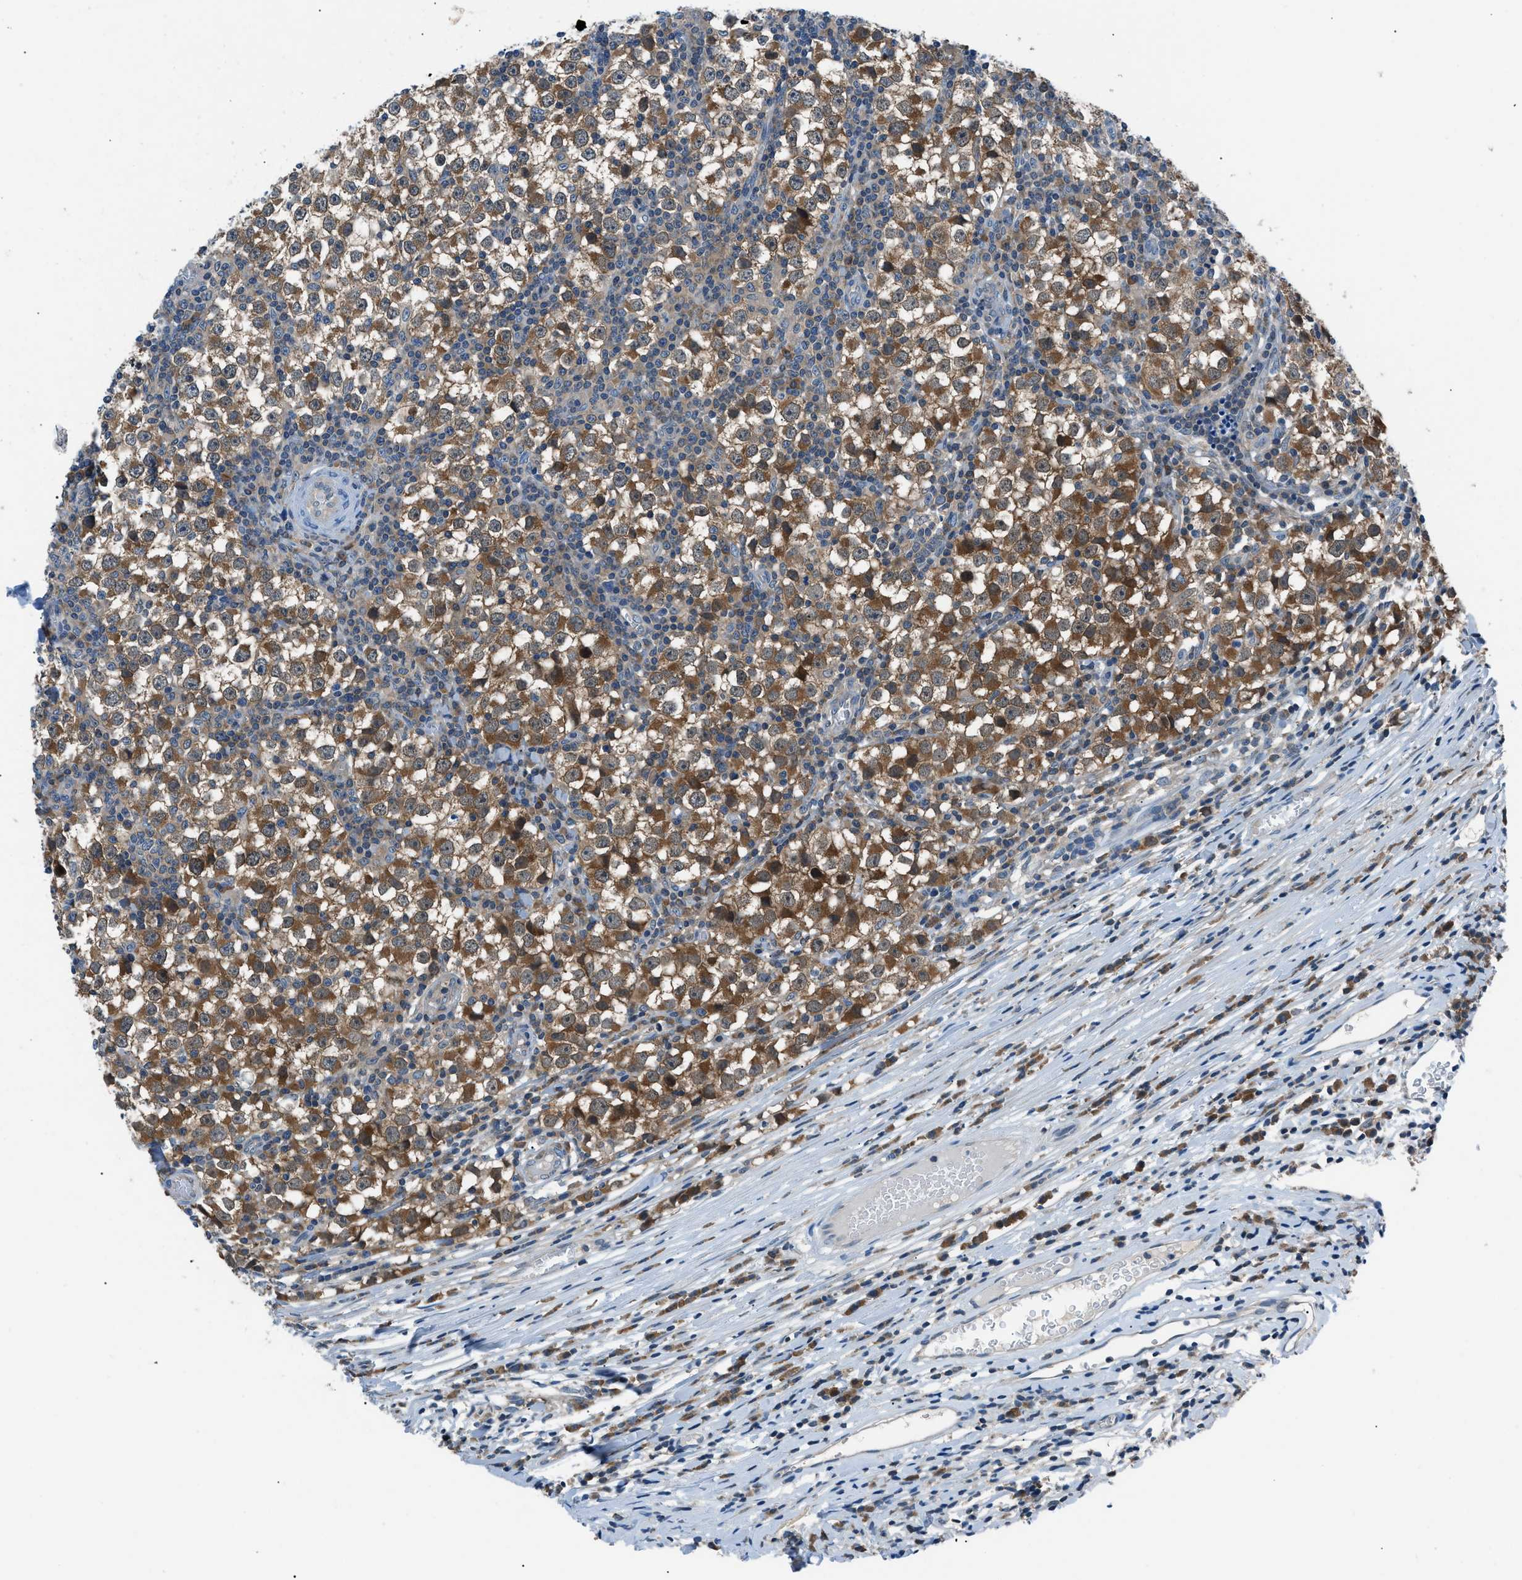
{"staining": {"intensity": "moderate", "quantity": ">75%", "location": "cytoplasmic/membranous"}, "tissue": "testis cancer", "cell_type": "Tumor cells", "image_type": "cancer", "snomed": [{"axis": "morphology", "description": "Seminoma, NOS"}, {"axis": "topography", "description": "Testis"}], "caption": "Approximately >75% of tumor cells in testis seminoma display moderate cytoplasmic/membranous protein staining as visualized by brown immunohistochemical staining.", "gene": "ACP1", "patient": {"sex": "male", "age": 65}}